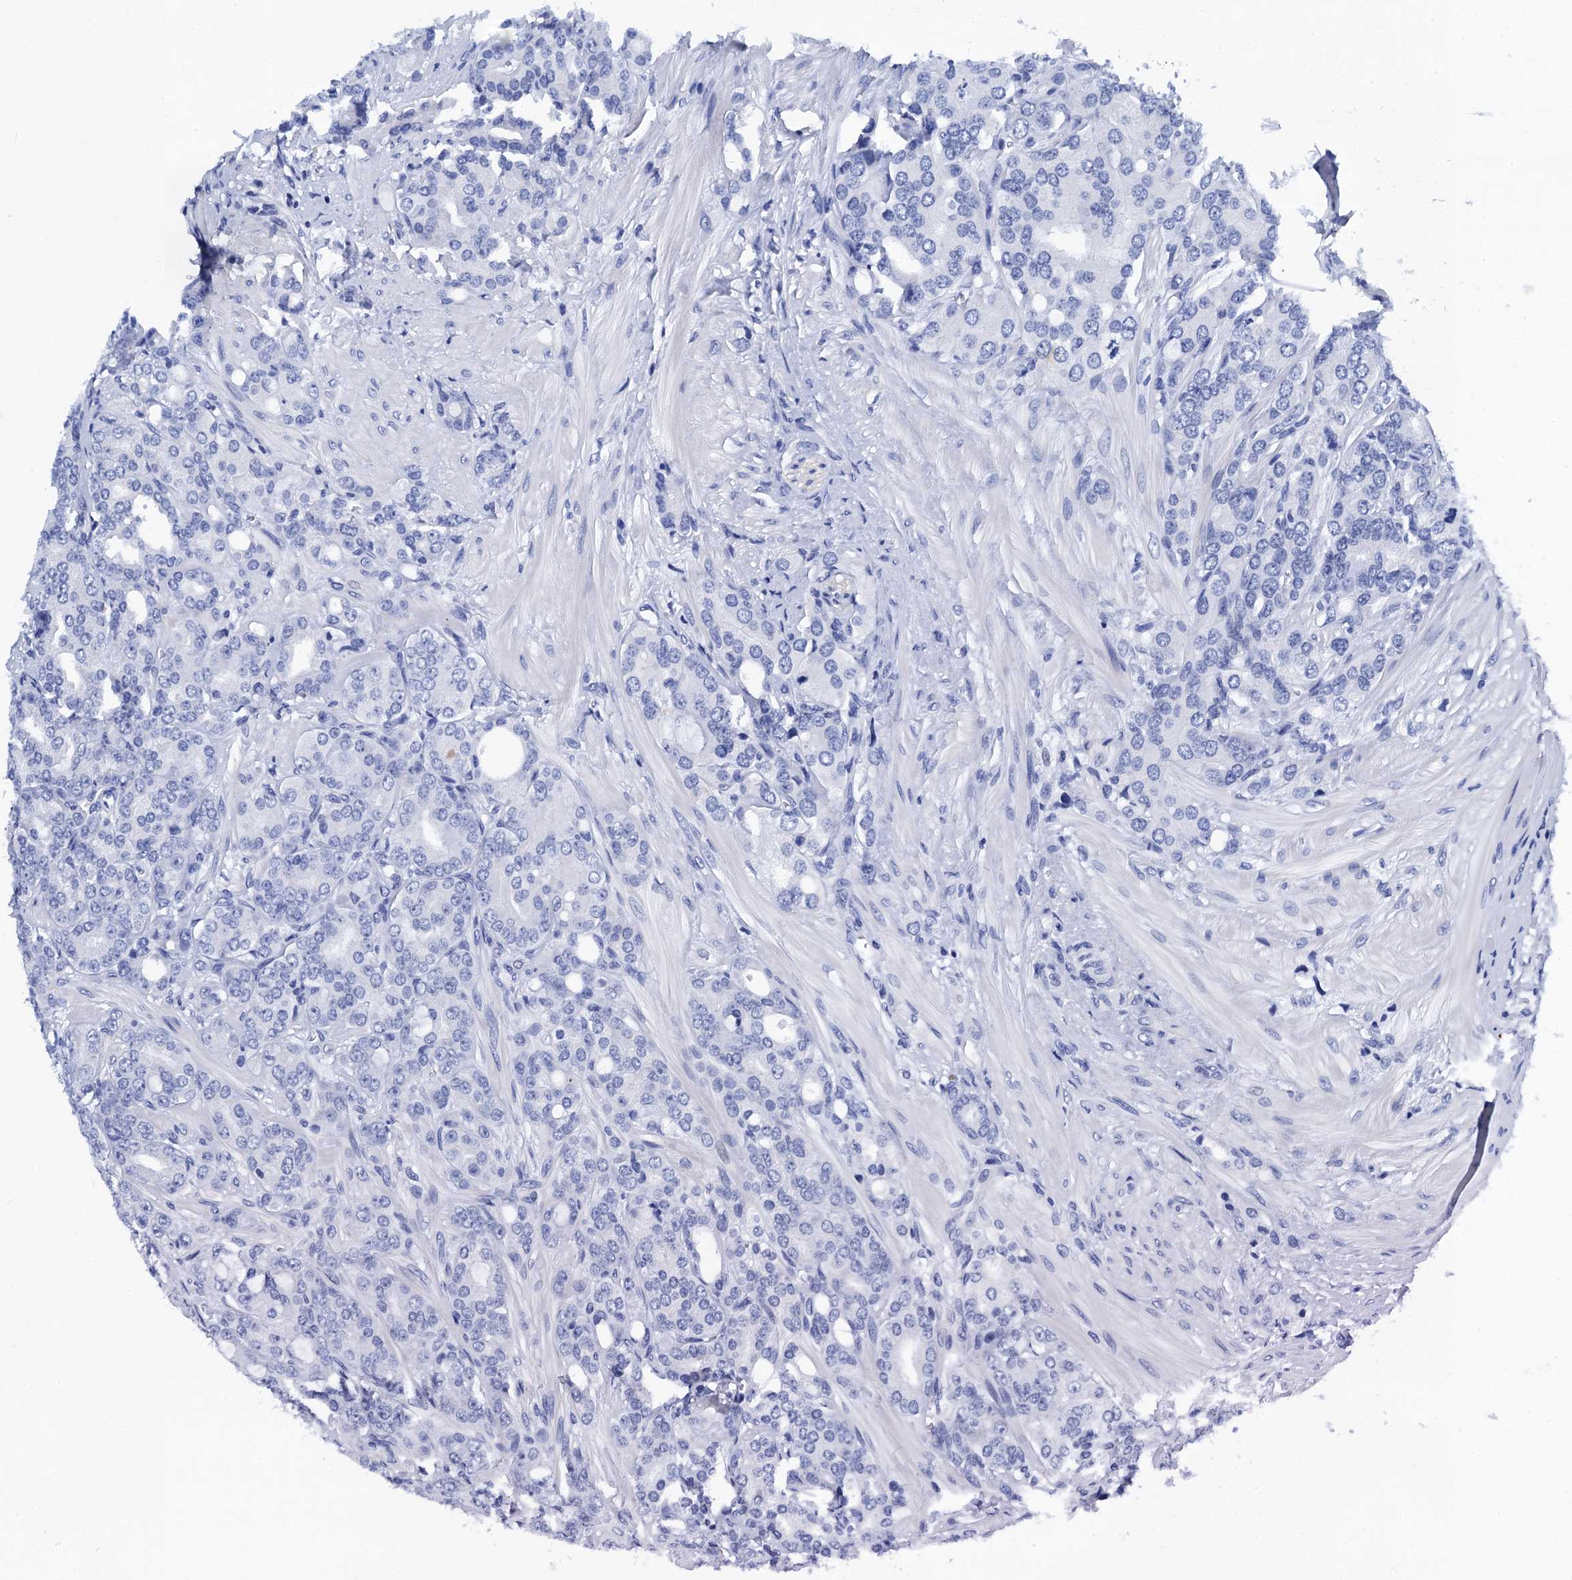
{"staining": {"intensity": "negative", "quantity": "none", "location": "none"}, "tissue": "prostate cancer", "cell_type": "Tumor cells", "image_type": "cancer", "snomed": [{"axis": "morphology", "description": "Adenocarcinoma, High grade"}, {"axis": "topography", "description": "Prostate"}], "caption": "This is an immunohistochemistry photomicrograph of prostate cancer. There is no positivity in tumor cells.", "gene": "MYBPC3", "patient": {"sex": "male", "age": 62}}